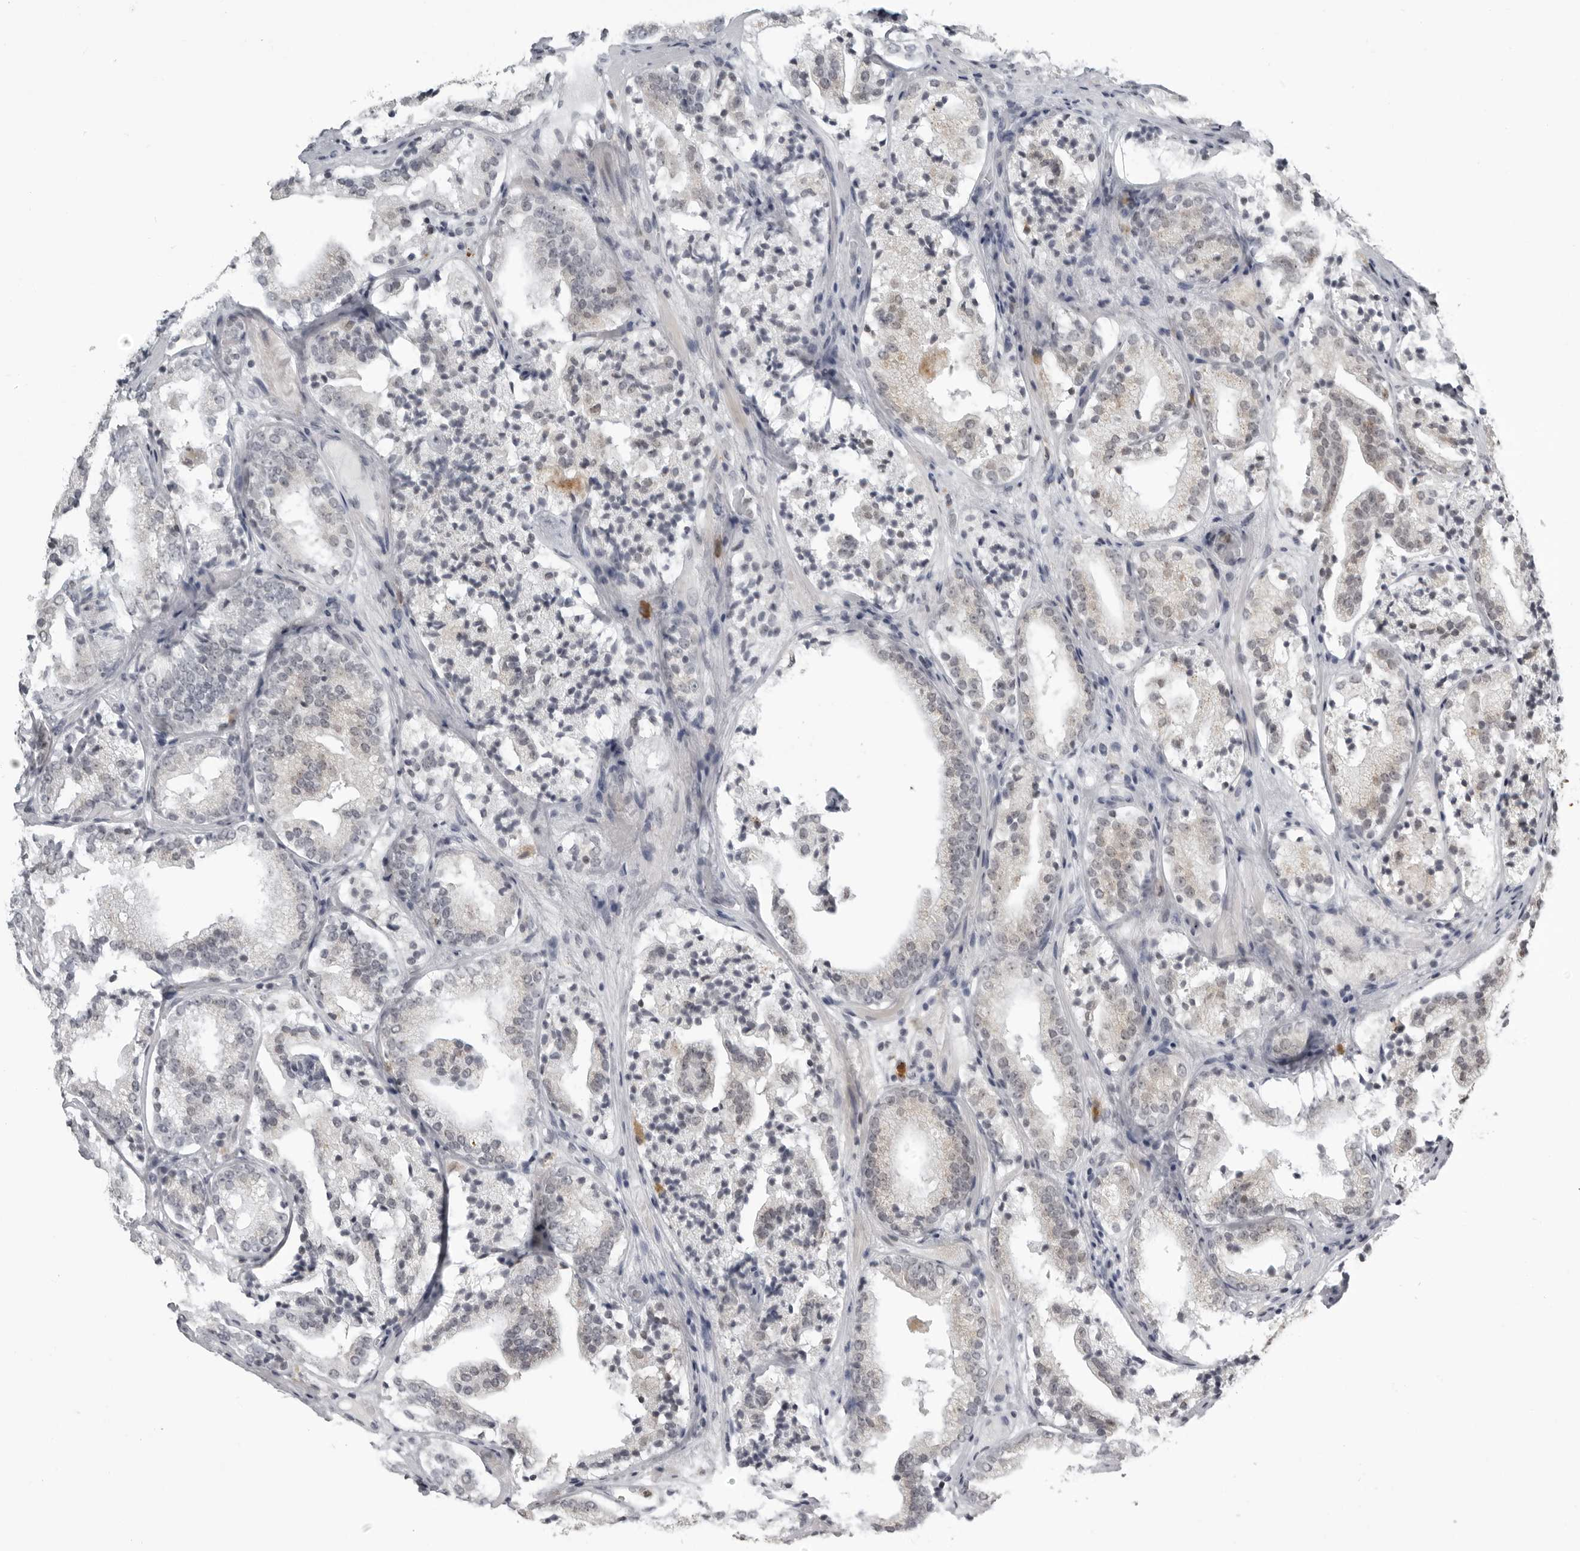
{"staining": {"intensity": "weak", "quantity": "25%-75%", "location": "nuclear"}, "tissue": "prostate cancer", "cell_type": "Tumor cells", "image_type": "cancer", "snomed": [{"axis": "morphology", "description": "Adenocarcinoma, High grade"}, {"axis": "topography", "description": "Prostate"}], "caption": "IHC of high-grade adenocarcinoma (prostate) displays low levels of weak nuclear expression in approximately 25%-75% of tumor cells.", "gene": "RTCA", "patient": {"sex": "male", "age": 57}}